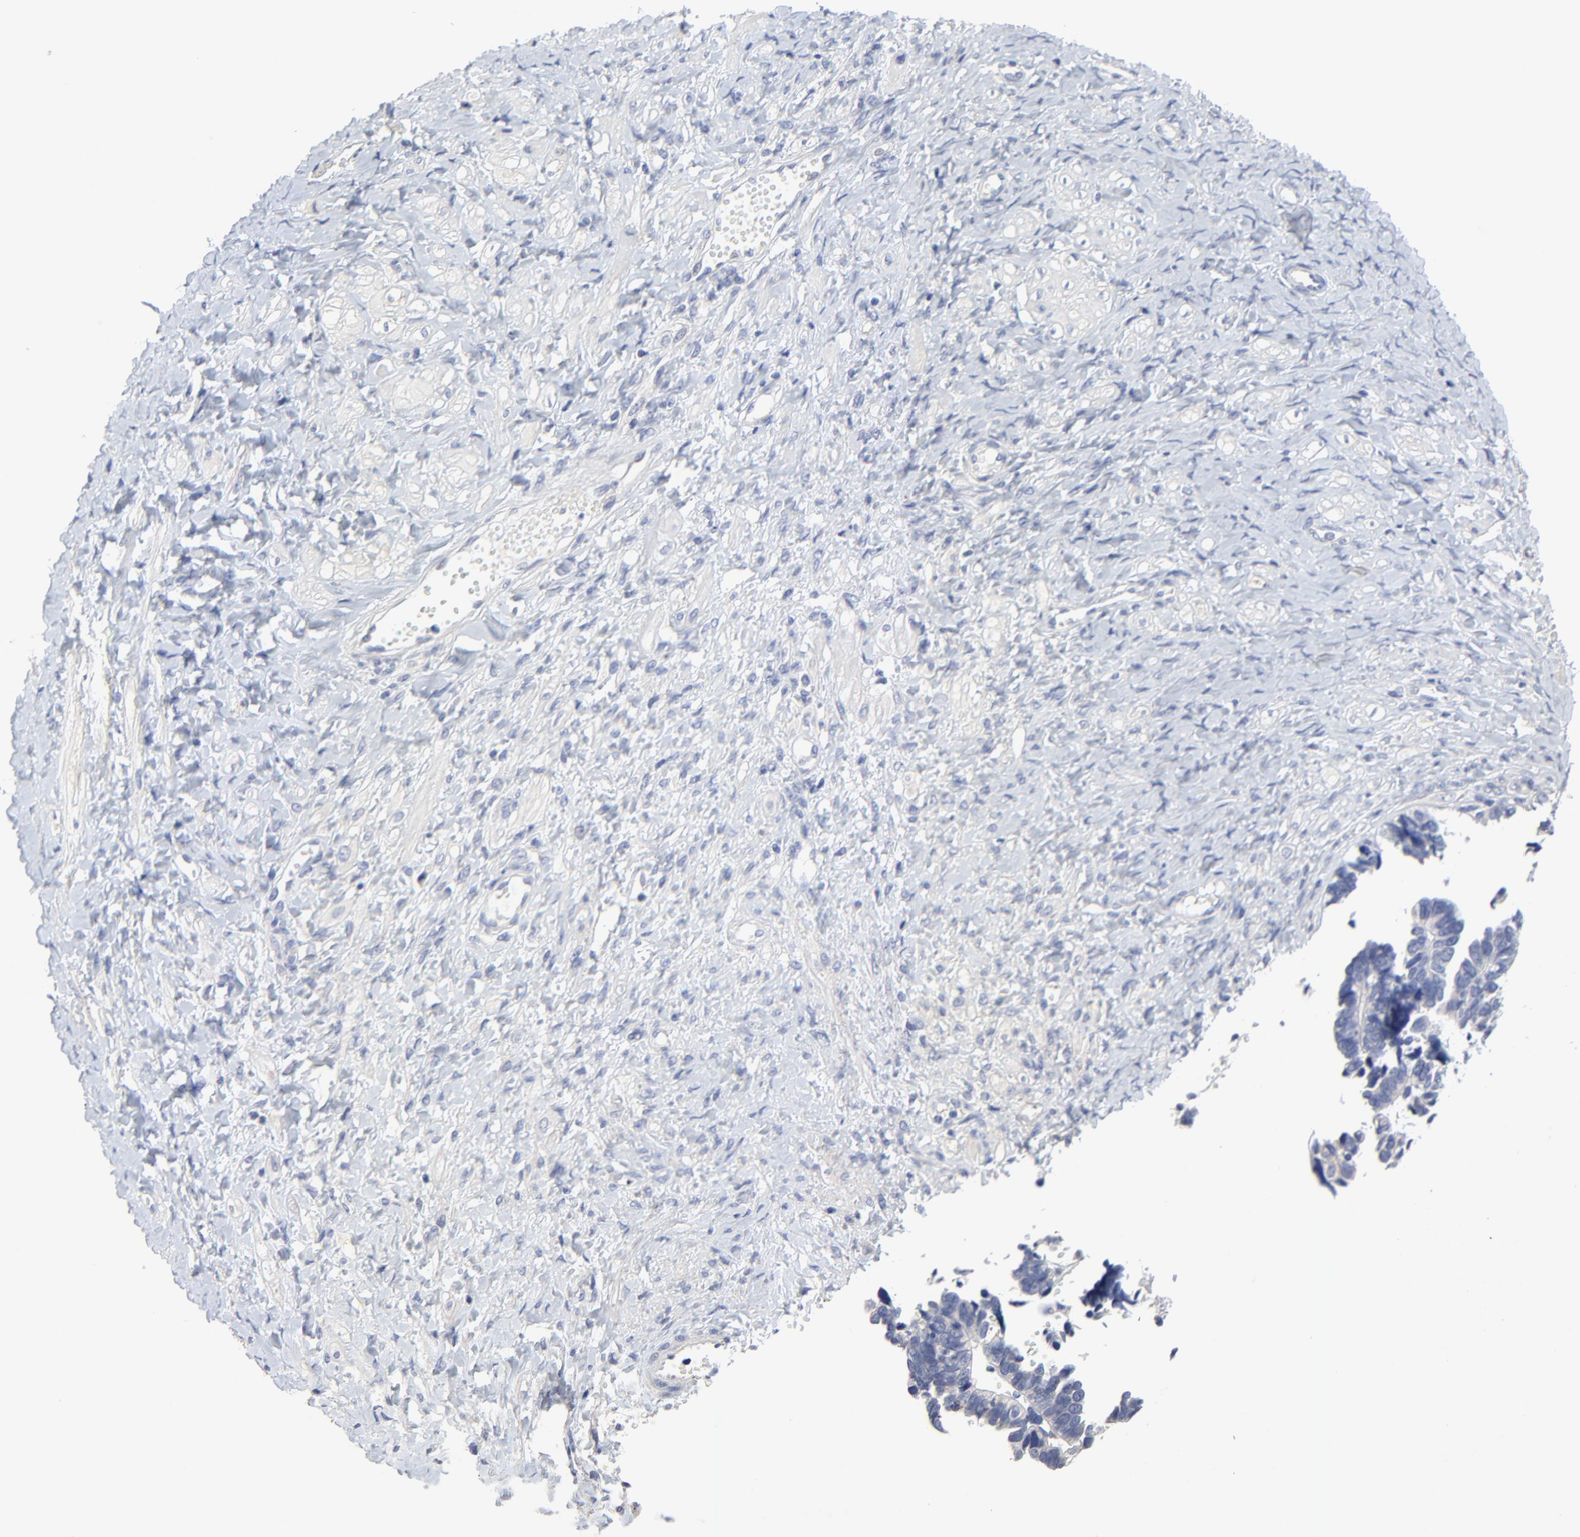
{"staining": {"intensity": "negative", "quantity": "none", "location": "none"}, "tissue": "ovarian cancer", "cell_type": "Tumor cells", "image_type": "cancer", "snomed": [{"axis": "morphology", "description": "Cystadenocarcinoma, serous, NOS"}, {"axis": "topography", "description": "Ovary"}], "caption": "Ovarian cancer was stained to show a protein in brown. There is no significant expression in tumor cells.", "gene": "DHRSX", "patient": {"sex": "female", "age": 77}}